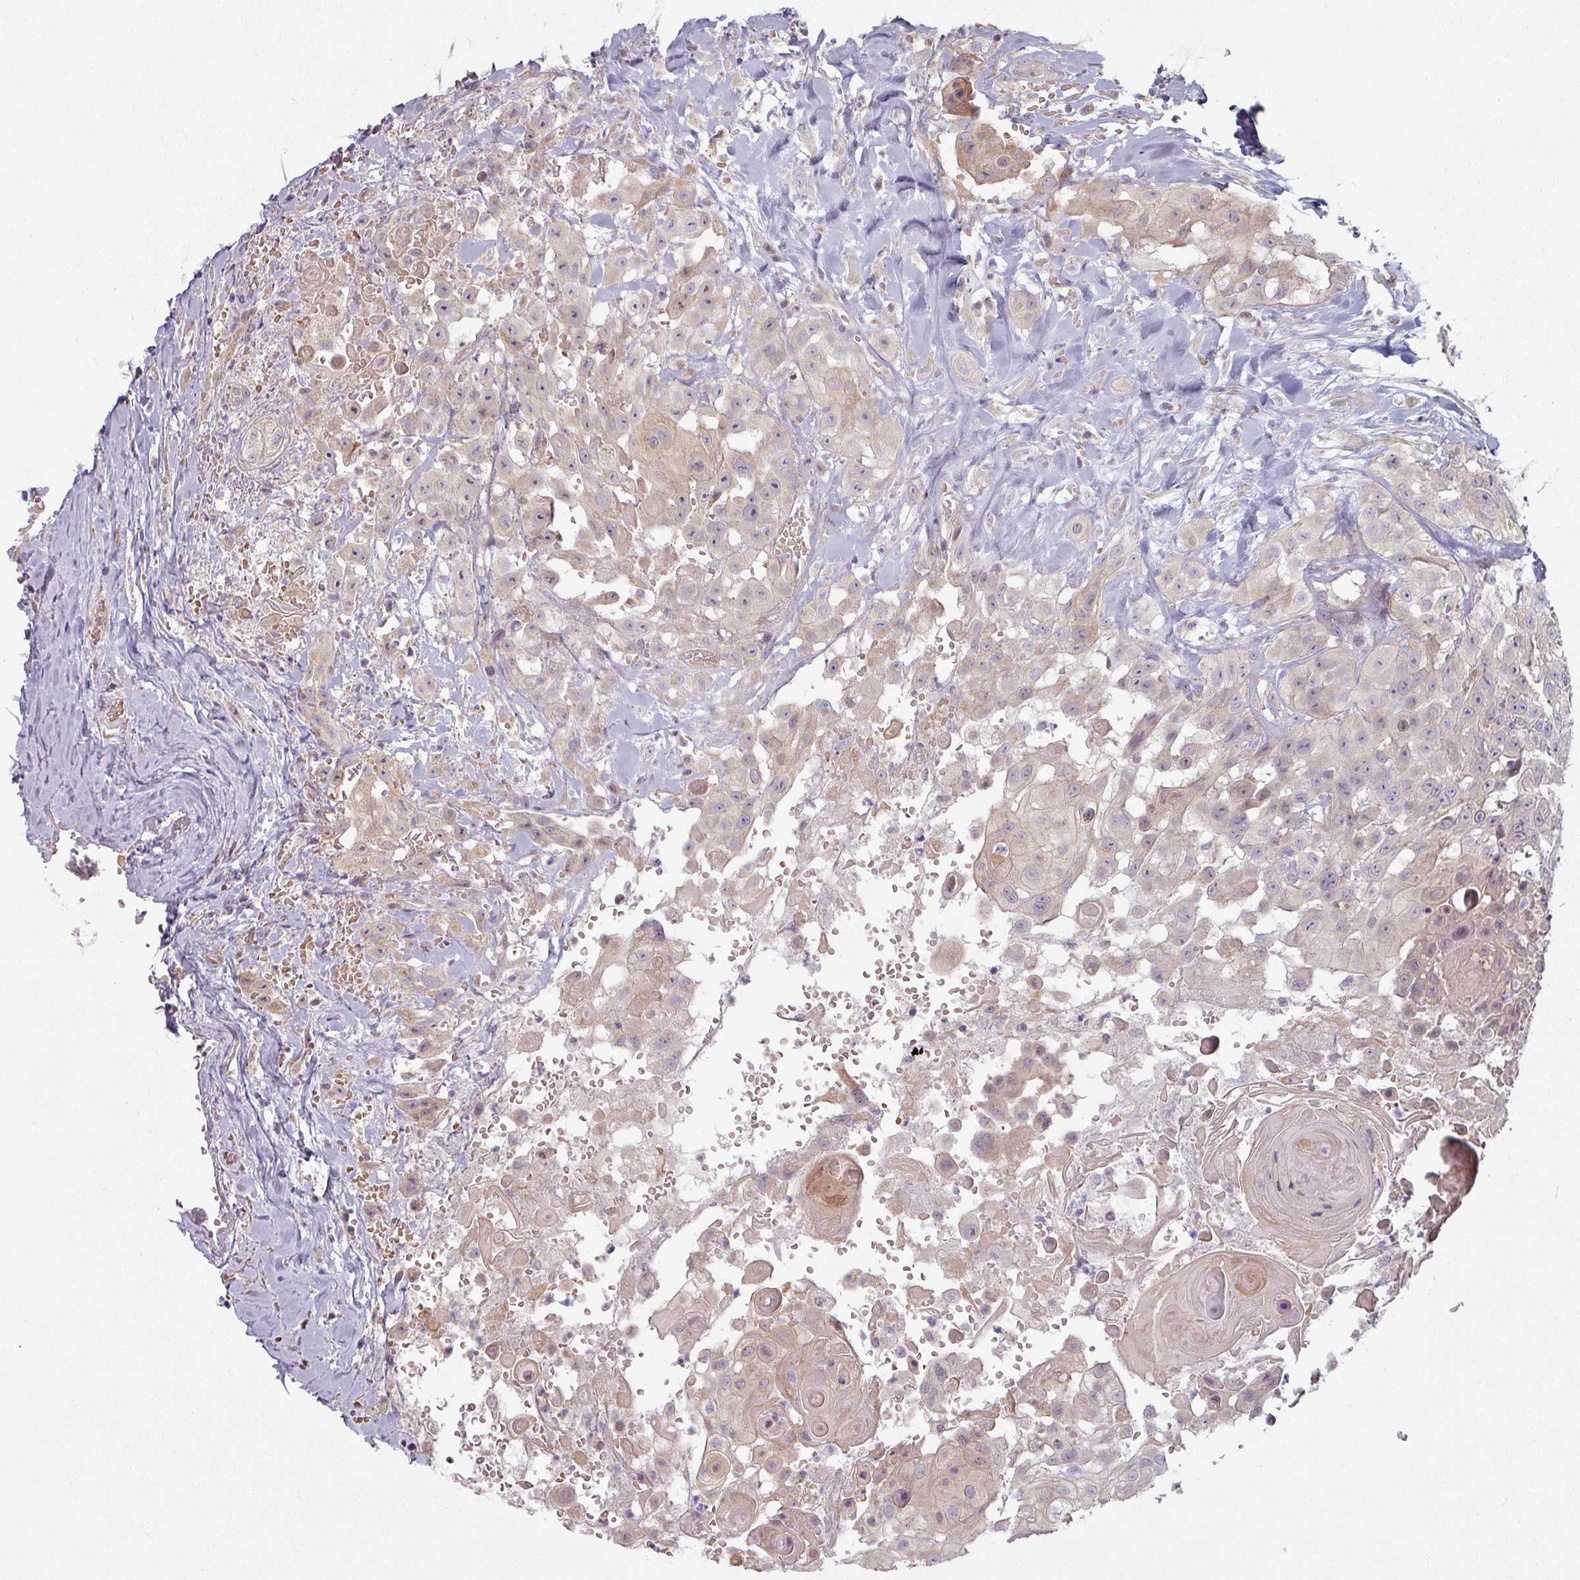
{"staining": {"intensity": "weak", "quantity": "<25%", "location": "cytoplasmic/membranous"}, "tissue": "head and neck cancer", "cell_type": "Tumor cells", "image_type": "cancer", "snomed": [{"axis": "morphology", "description": "Squamous cell carcinoma, NOS"}, {"axis": "topography", "description": "Head-Neck"}], "caption": "Immunohistochemistry (IHC) micrograph of human head and neck cancer stained for a protein (brown), which displays no expression in tumor cells. The staining was performed using DAB (3,3'-diaminobenzidine) to visualize the protein expression in brown, while the nuclei were stained in blue with hematoxylin (Magnification: 20x).", "gene": "PLEKHJ1", "patient": {"sex": "male", "age": 83}}